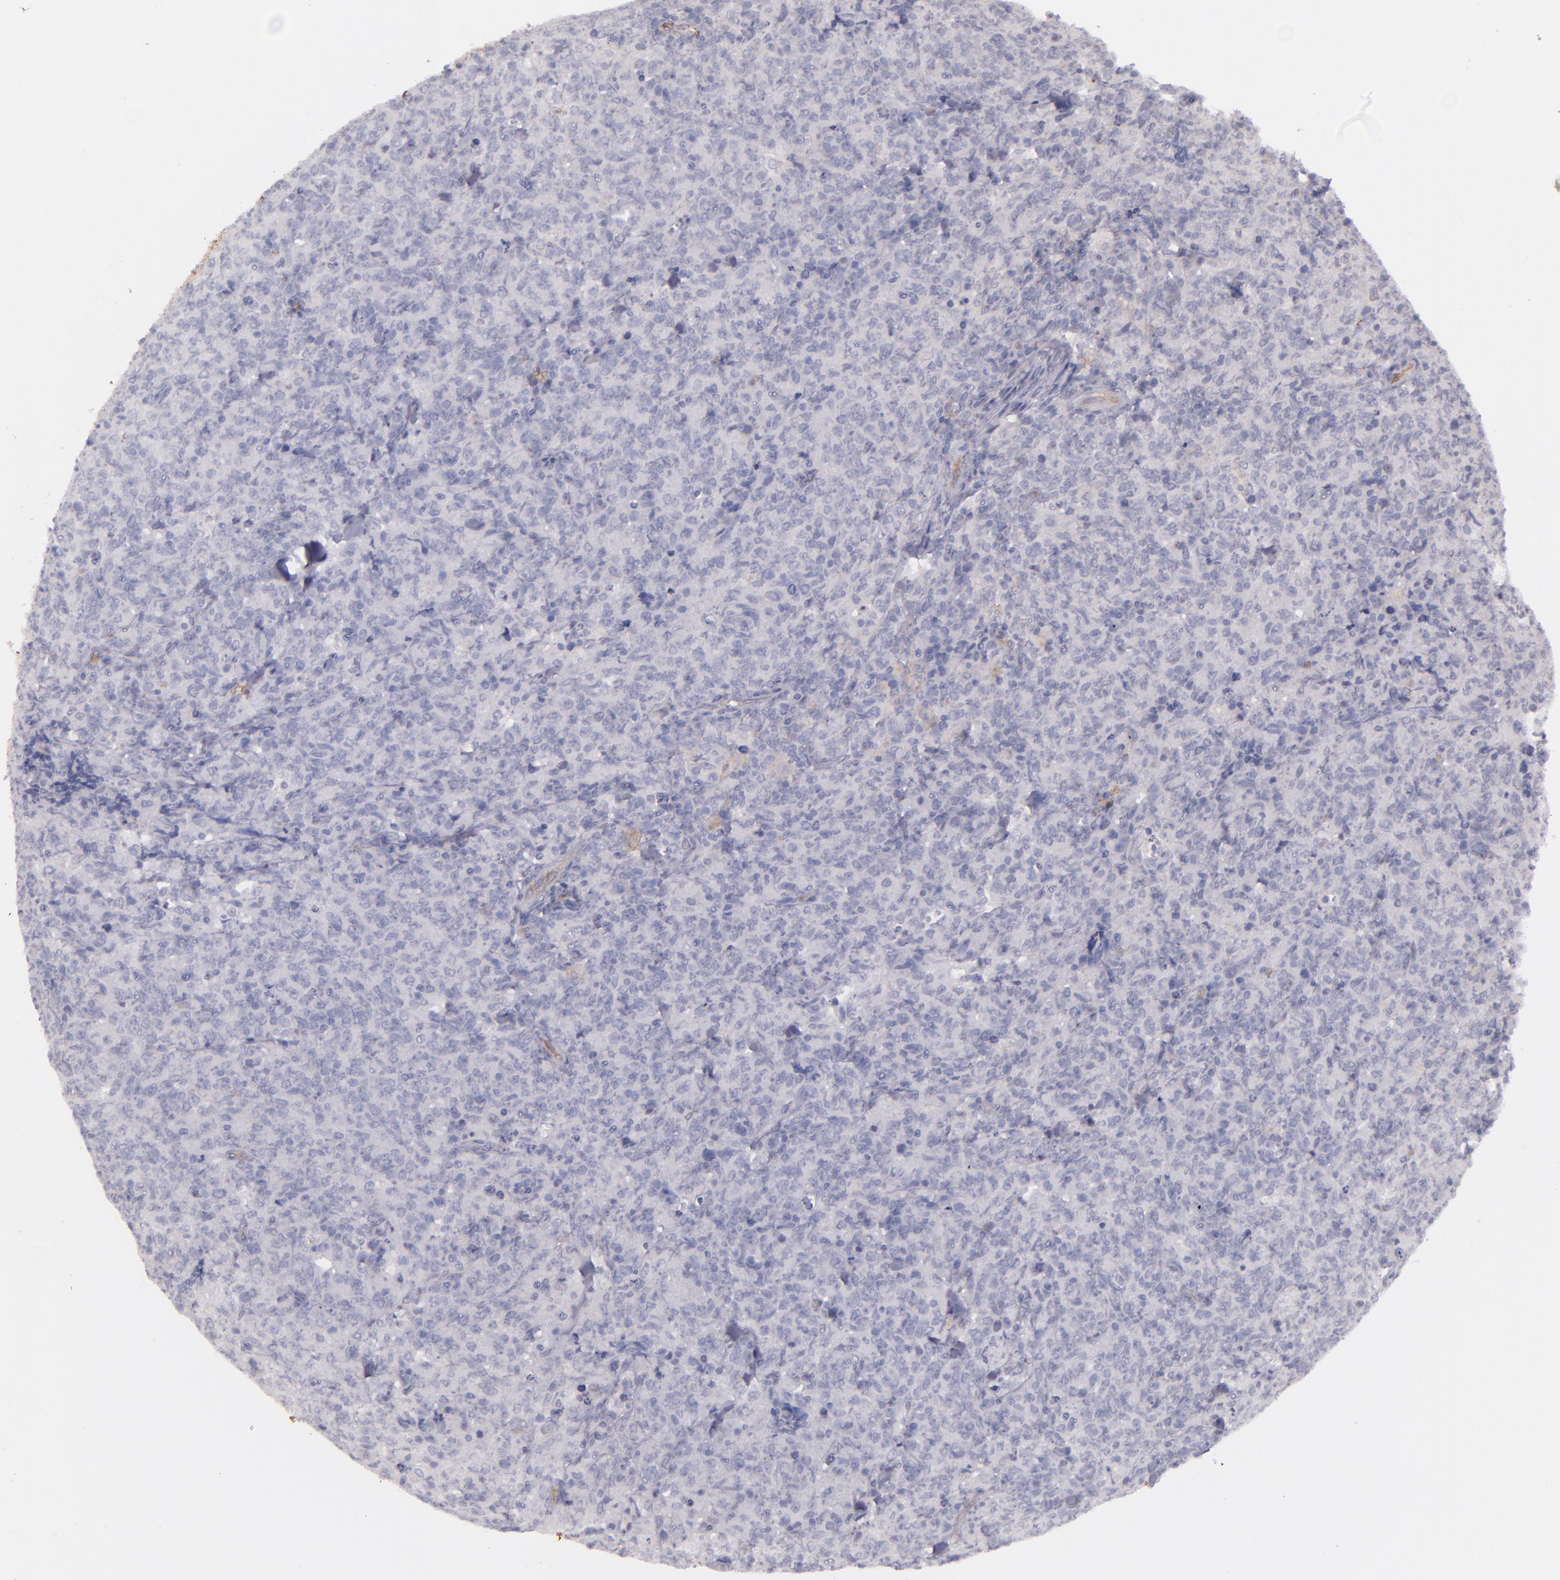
{"staining": {"intensity": "negative", "quantity": "none", "location": "none"}, "tissue": "lymphoma", "cell_type": "Tumor cells", "image_type": "cancer", "snomed": [{"axis": "morphology", "description": "Malignant lymphoma, non-Hodgkin's type, High grade"}, {"axis": "topography", "description": "Tonsil"}], "caption": "An image of human lymphoma is negative for staining in tumor cells. The staining is performed using DAB (3,3'-diaminobenzidine) brown chromogen with nuclei counter-stained in using hematoxylin.", "gene": "ACE", "patient": {"sex": "female", "age": 36}}